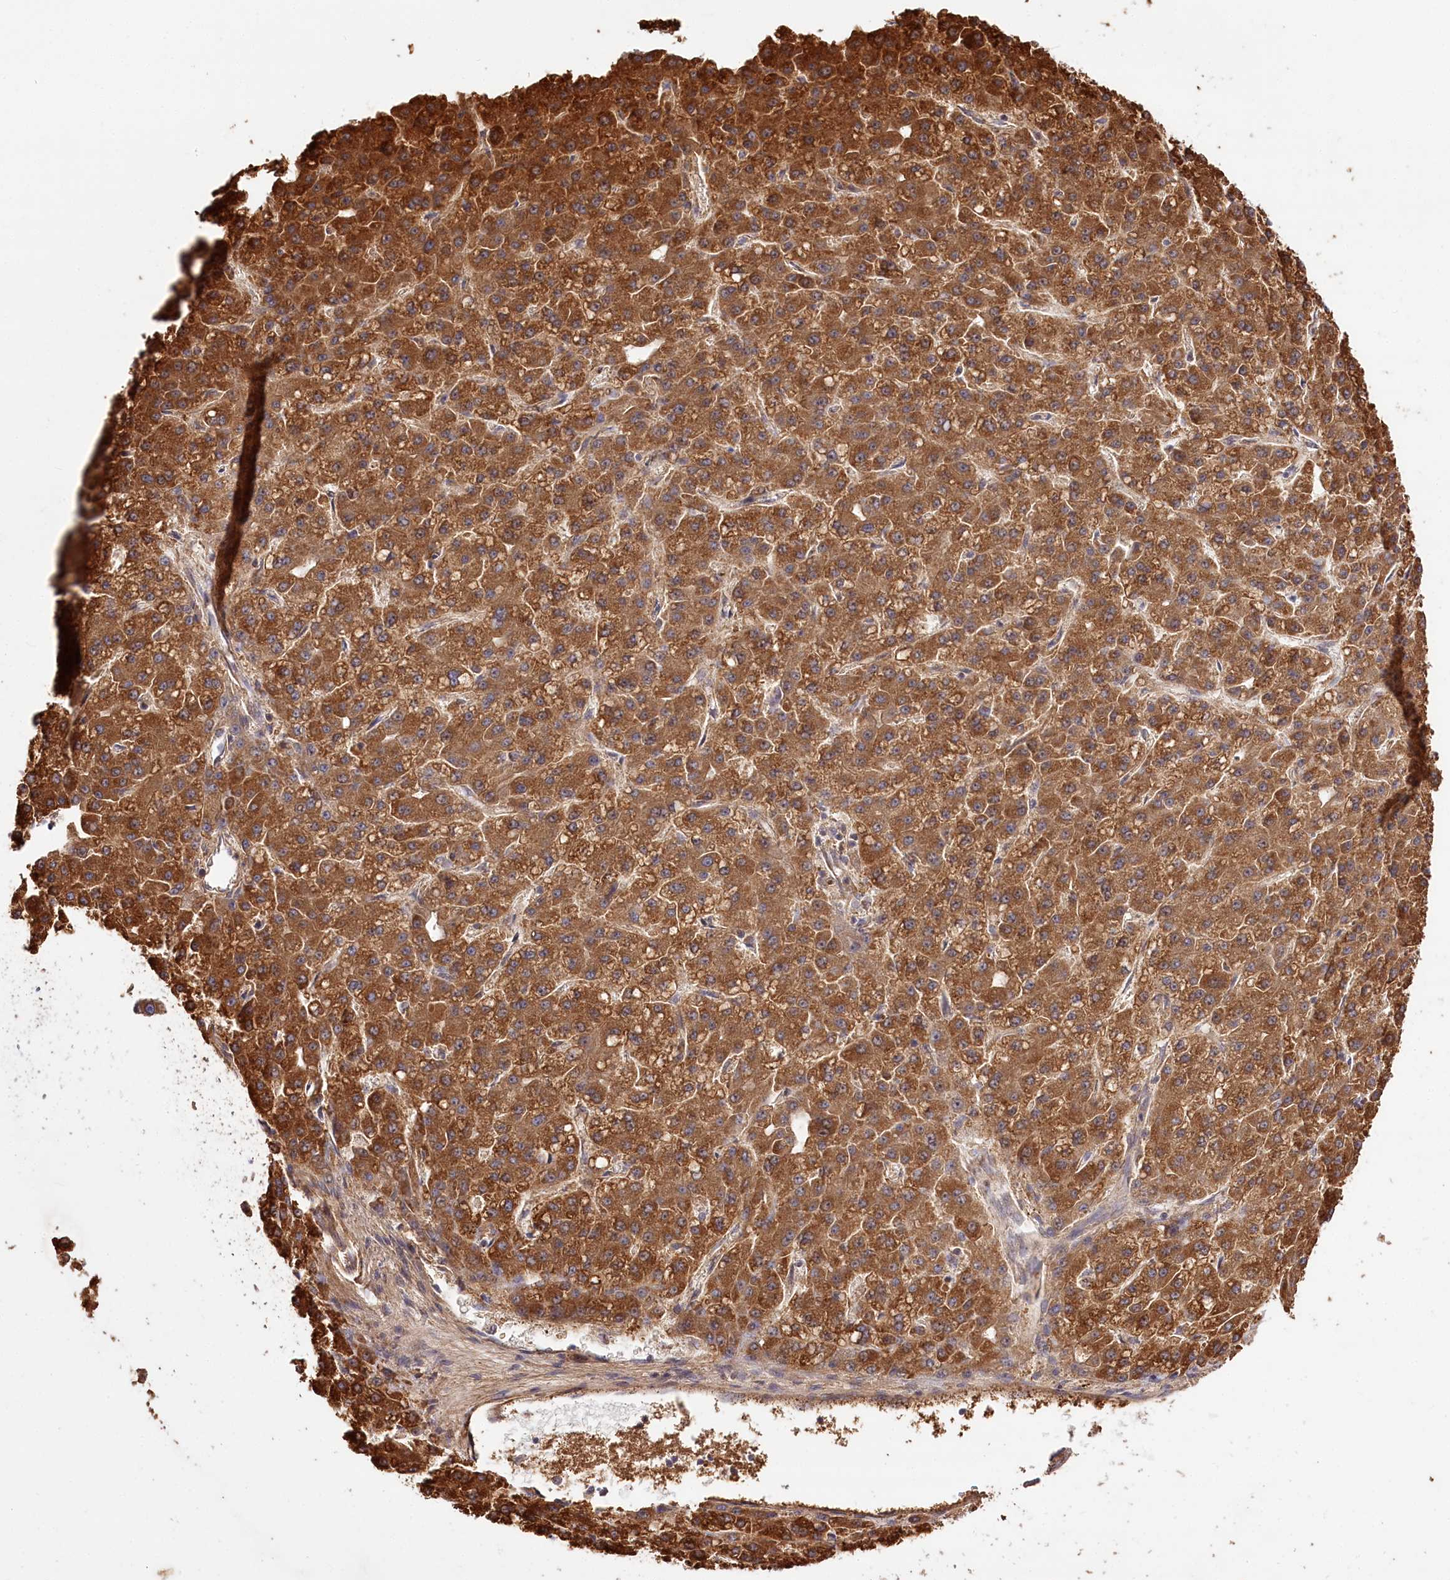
{"staining": {"intensity": "strong", "quantity": ">75%", "location": "cytoplasmic/membranous"}, "tissue": "liver cancer", "cell_type": "Tumor cells", "image_type": "cancer", "snomed": [{"axis": "morphology", "description": "Carcinoma, Hepatocellular, NOS"}, {"axis": "topography", "description": "Liver"}], "caption": "Immunohistochemical staining of liver cancer exhibits high levels of strong cytoplasmic/membranous staining in approximately >75% of tumor cells.", "gene": "WWC1", "patient": {"sex": "male", "age": 67}}